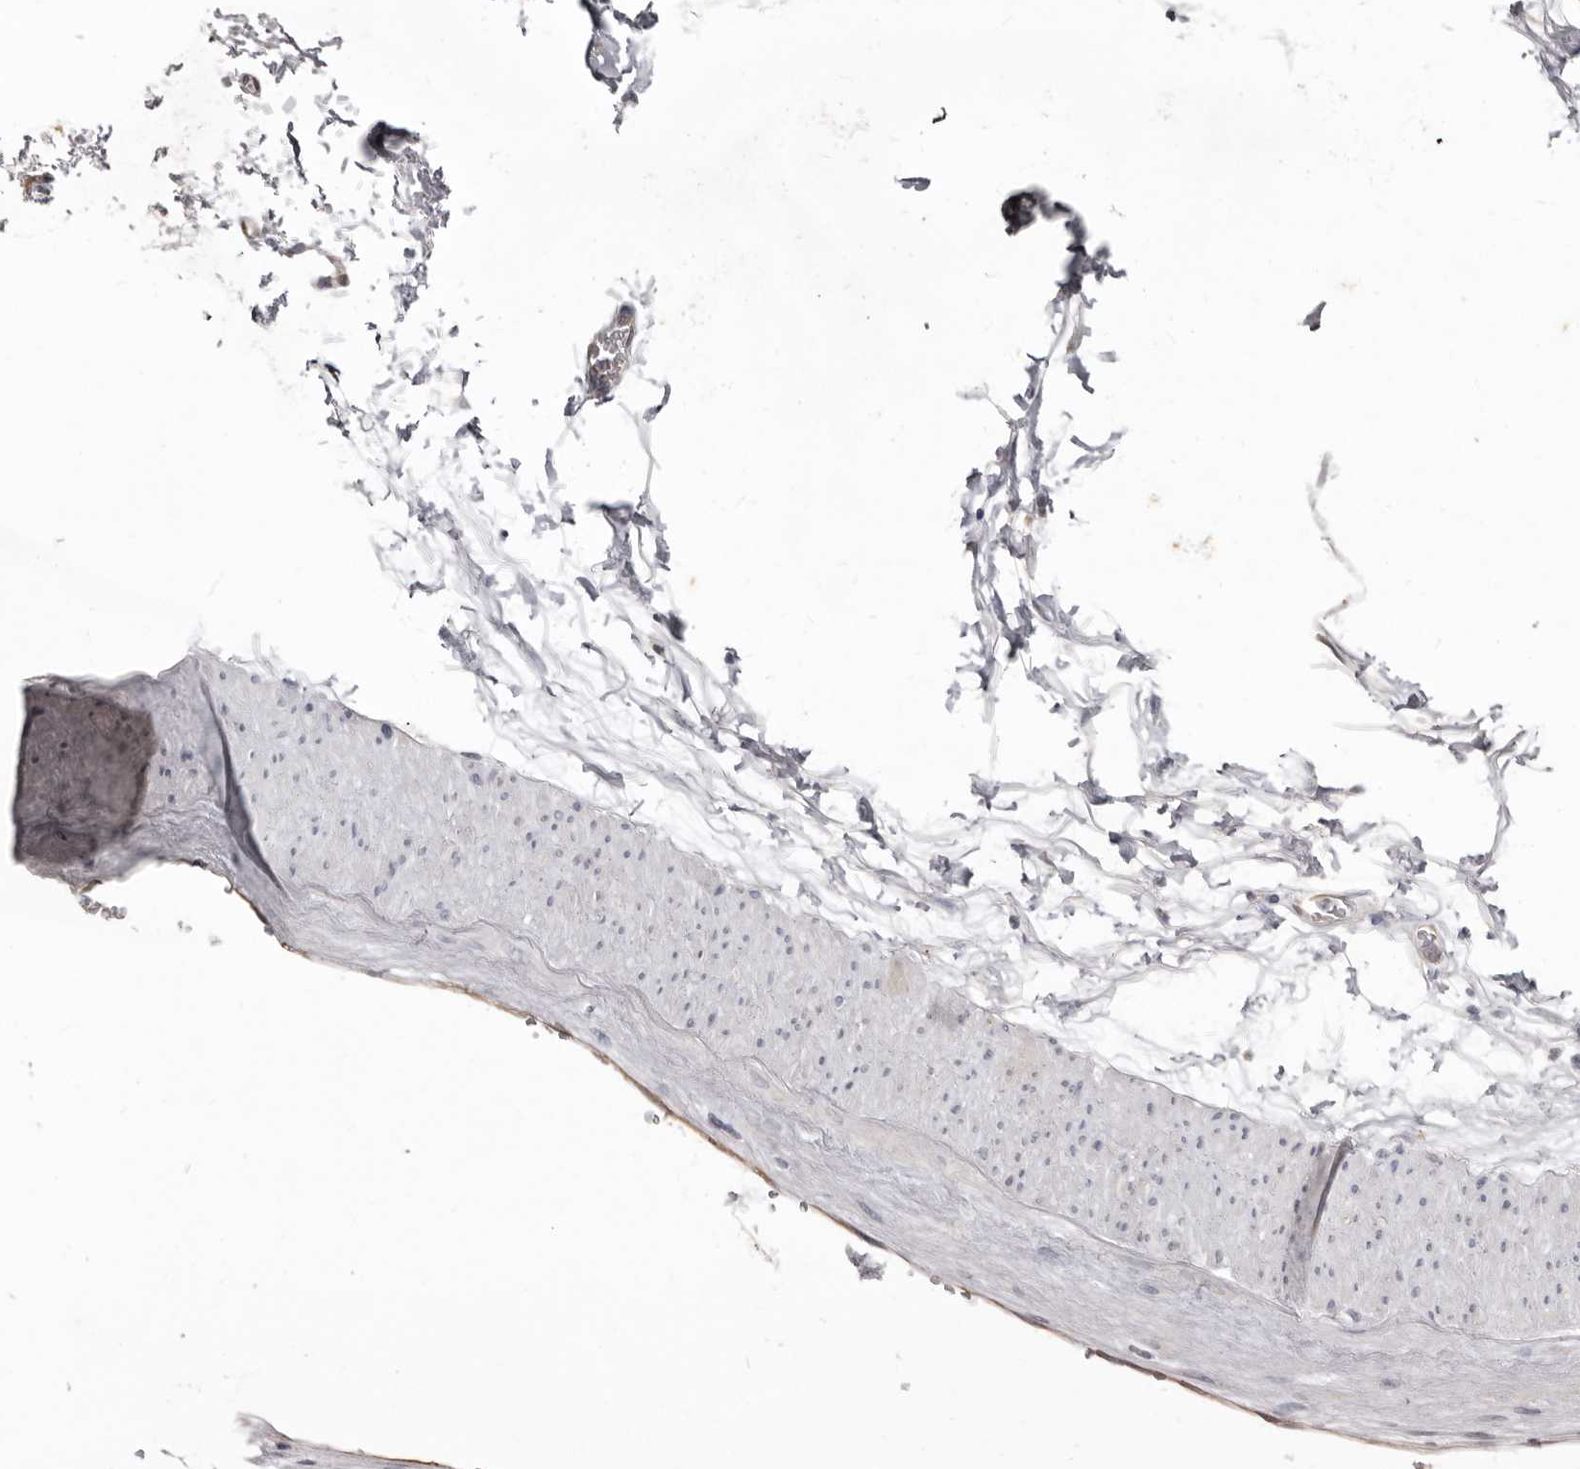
{"staining": {"intensity": "weak", "quantity": ">75%", "location": "cytoplasmic/membranous,nuclear"}, "tissue": "adipose tissue", "cell_type": "Adipocytes", "image_type": "normal", "snomed": [{"axis": "morphology", "description": "Normal tissue, NOS"}, {"axis": "morphology", "description": "Adenocarcinoma, NOS"}, {"axis": "topography", "description": "Pancreas"}, {"axis": "topography", "description": "Peripheral nerve tissue"}], "caption": "DAB (3,3'-diaminobenzidine) immunohistochemical staining of normal human adipose tissue displays weak cytoplasmic/membranous,nuclear protein expression in approximately >75% of adipocytes.", "gene": "CDCA8", "patient": {"sex": "male", "age": 59}}